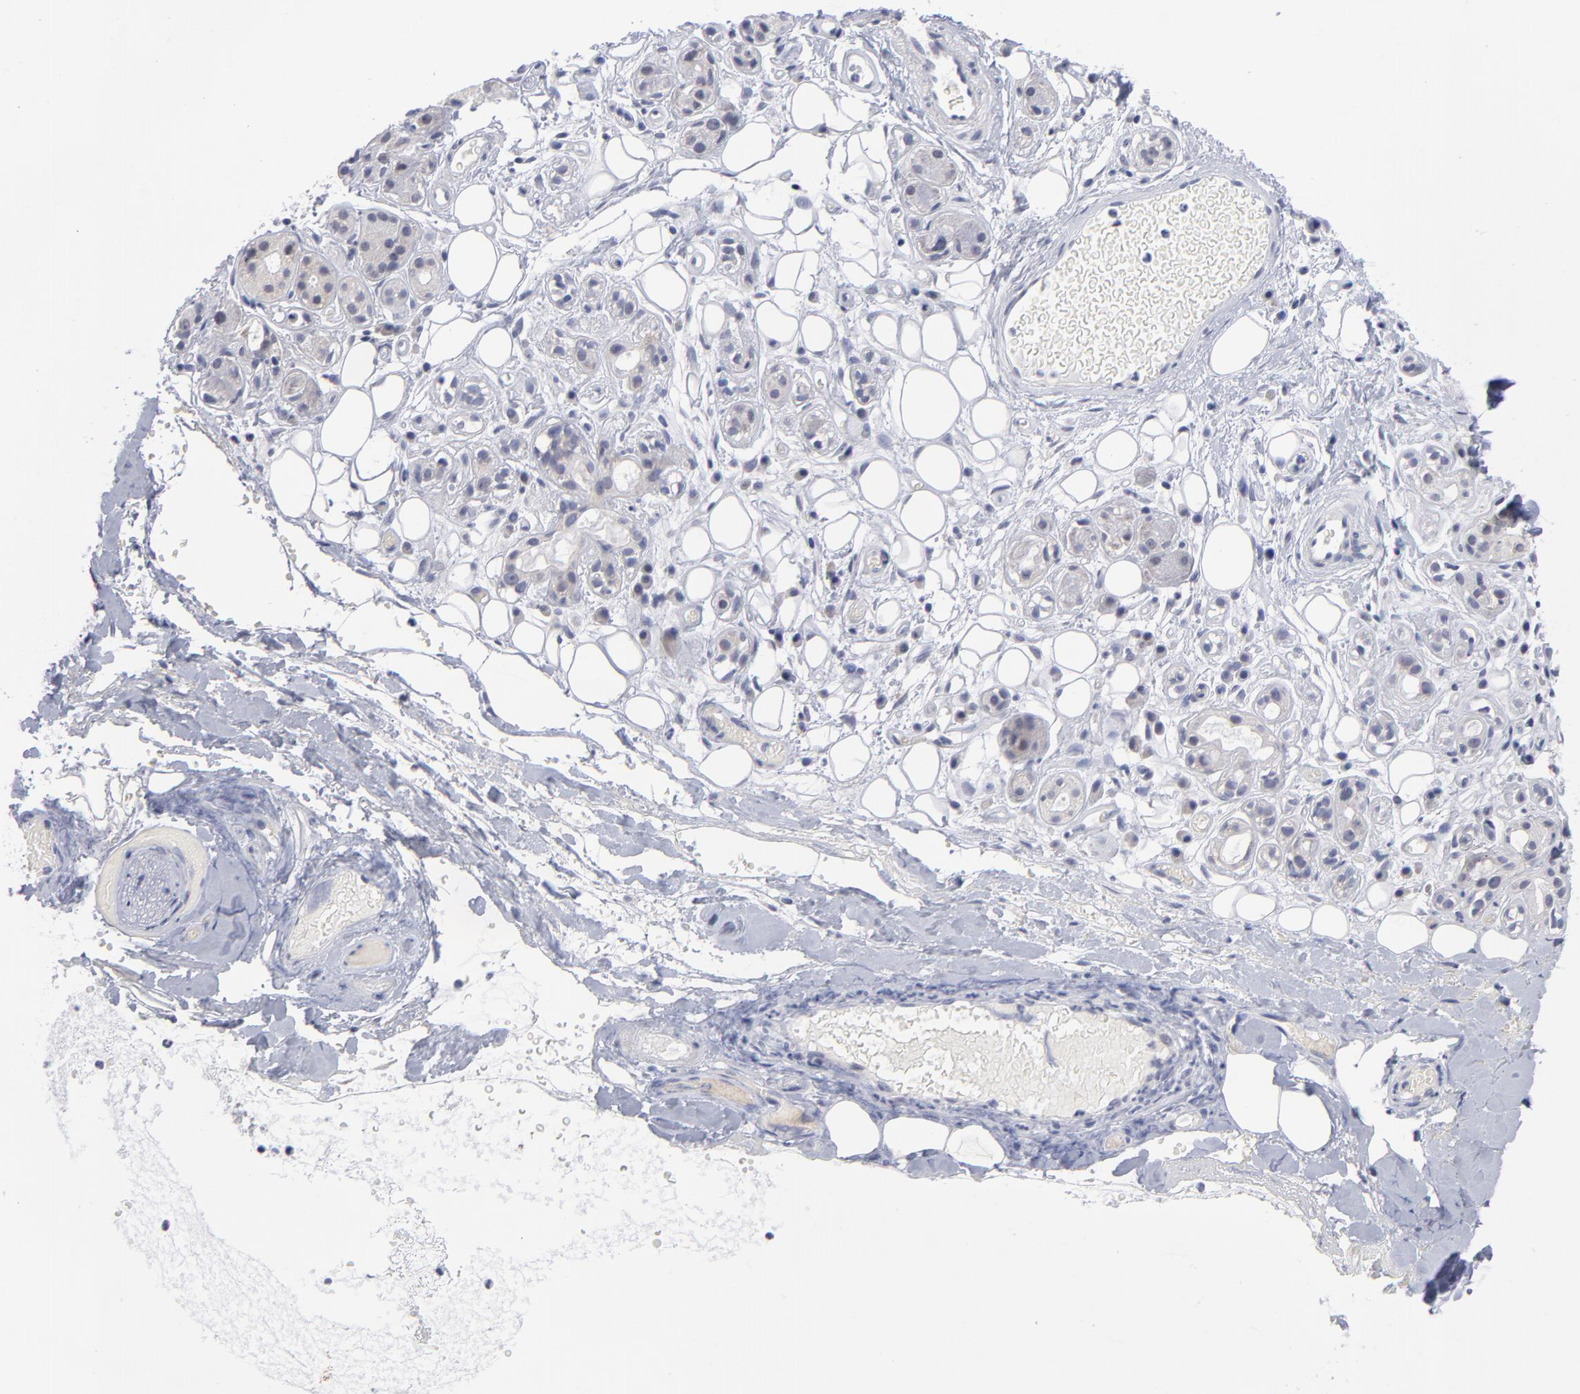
{"staining": {"intensity": "weak", "quantity": "25%-75%", "location": "cytoplasmic/membranous"}, "tissue": "salivary gland", "cell_type": "Glandular cells", "image_type": "normal", "snomed": [{"axis": "morphology", "description": "Normal tissue, NOS"}, {"axis": "topography", "description": "Salivary gland"}], "caption": "Immunohistochemistry (IHC) of normal salivary gland demonstrates low levels of weak cytoplasmic/membranous staining in about 25%-75% of glandular cells.", "gene": "RPS24", "patient": {"sex": "male", "age": 54}}